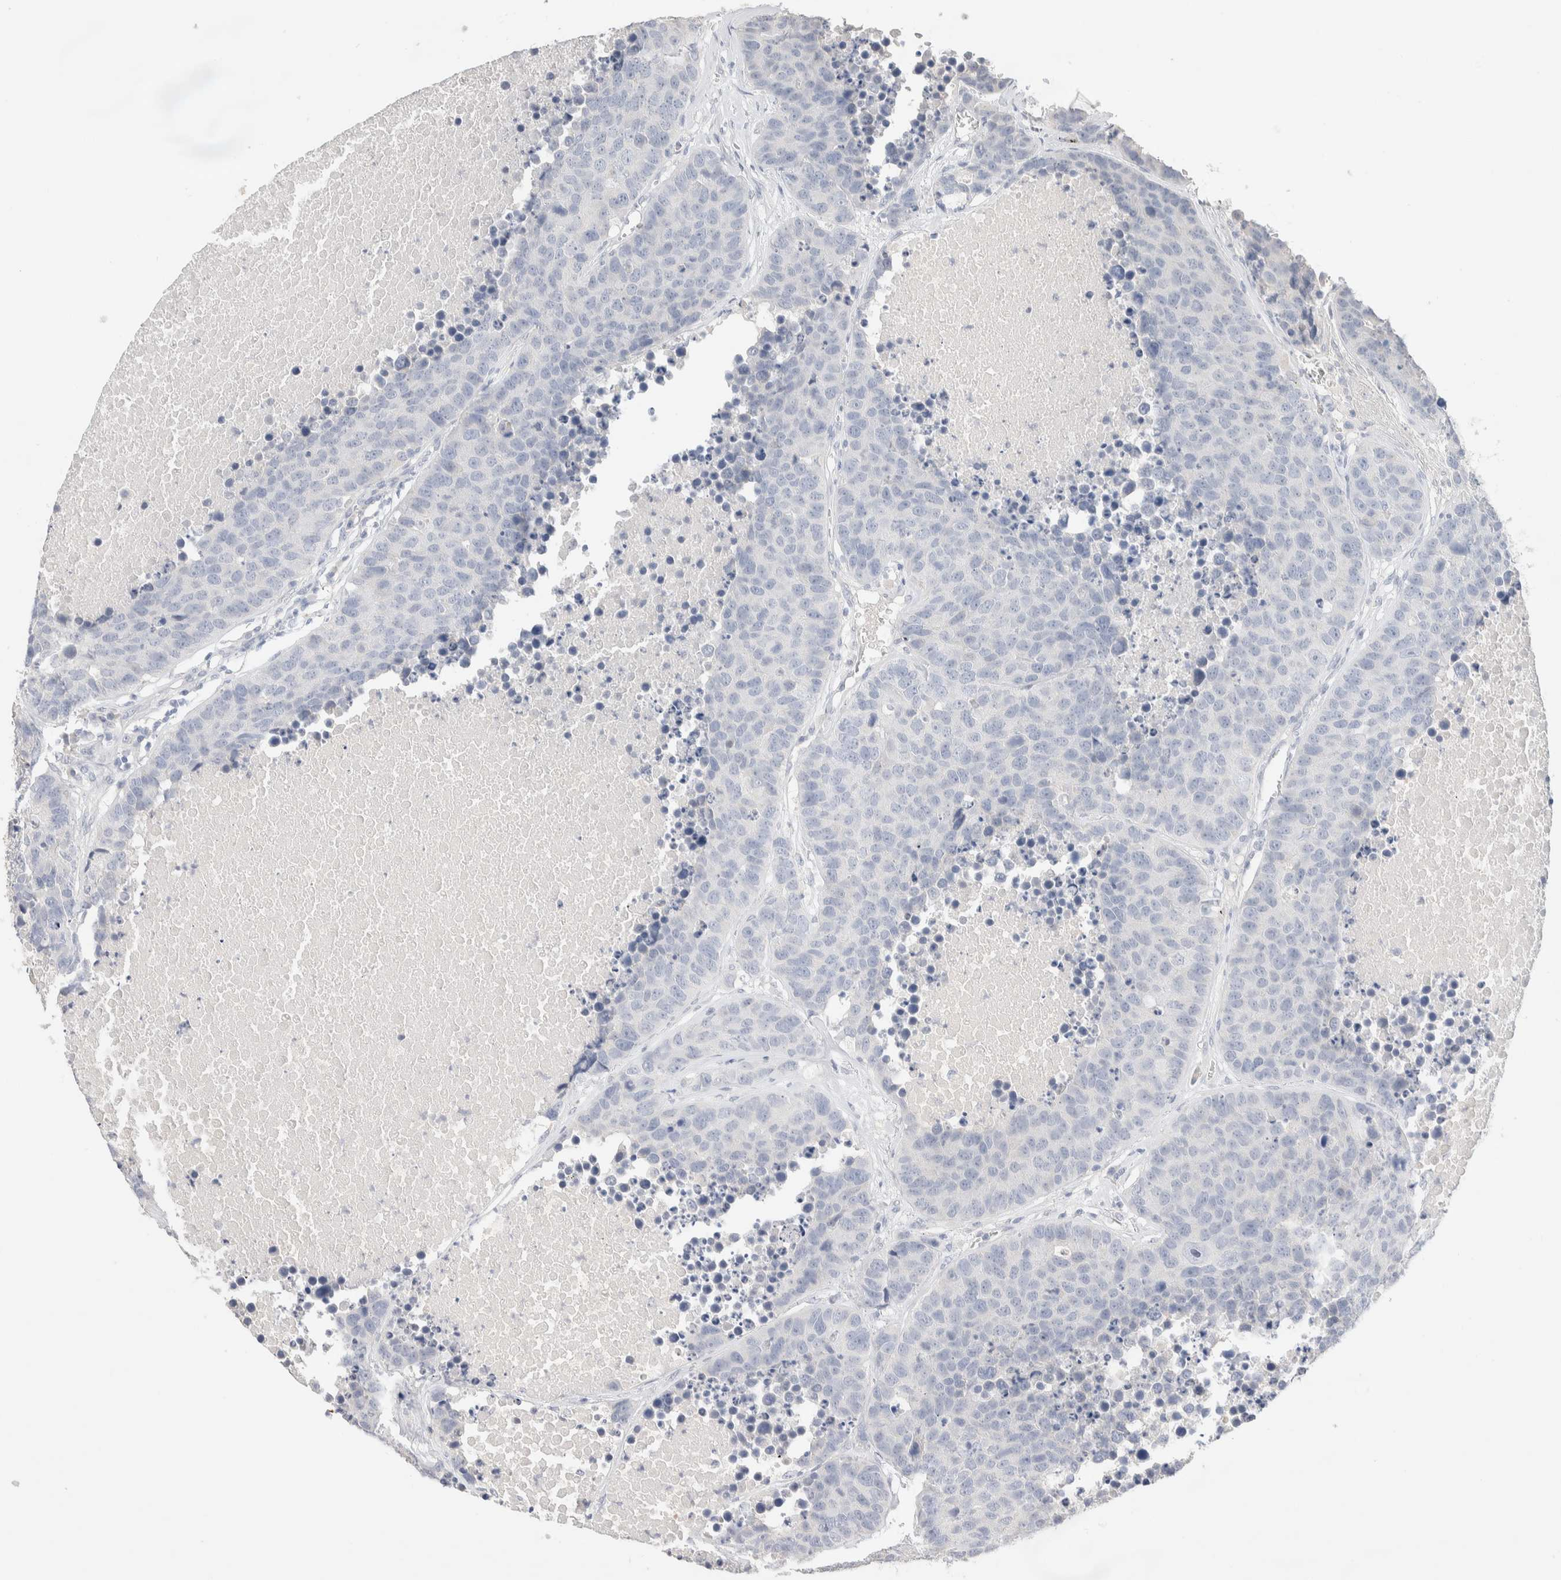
{"staining": {"intensity": "negative", "quantity": "none", "location": "none"}, "tissue": "carcinoid", "cell_type": "Tumor cells", "image_type": "cancer", "snomed": [{"axis": "morphology", "description": "Carcinoid, malignant, NOS"}, {"axis": "topography", "description": "Lung"}], "caption": "High magnification brightfield microscopy of carcinoid stained with DAB (3,3'-diaminobenzidine) (brown) and counterstained with hematoxylin (blue): tumor cells show no significant staining.", "gene": "RIDA", "patient": {"sex": "male", "age": 60}}